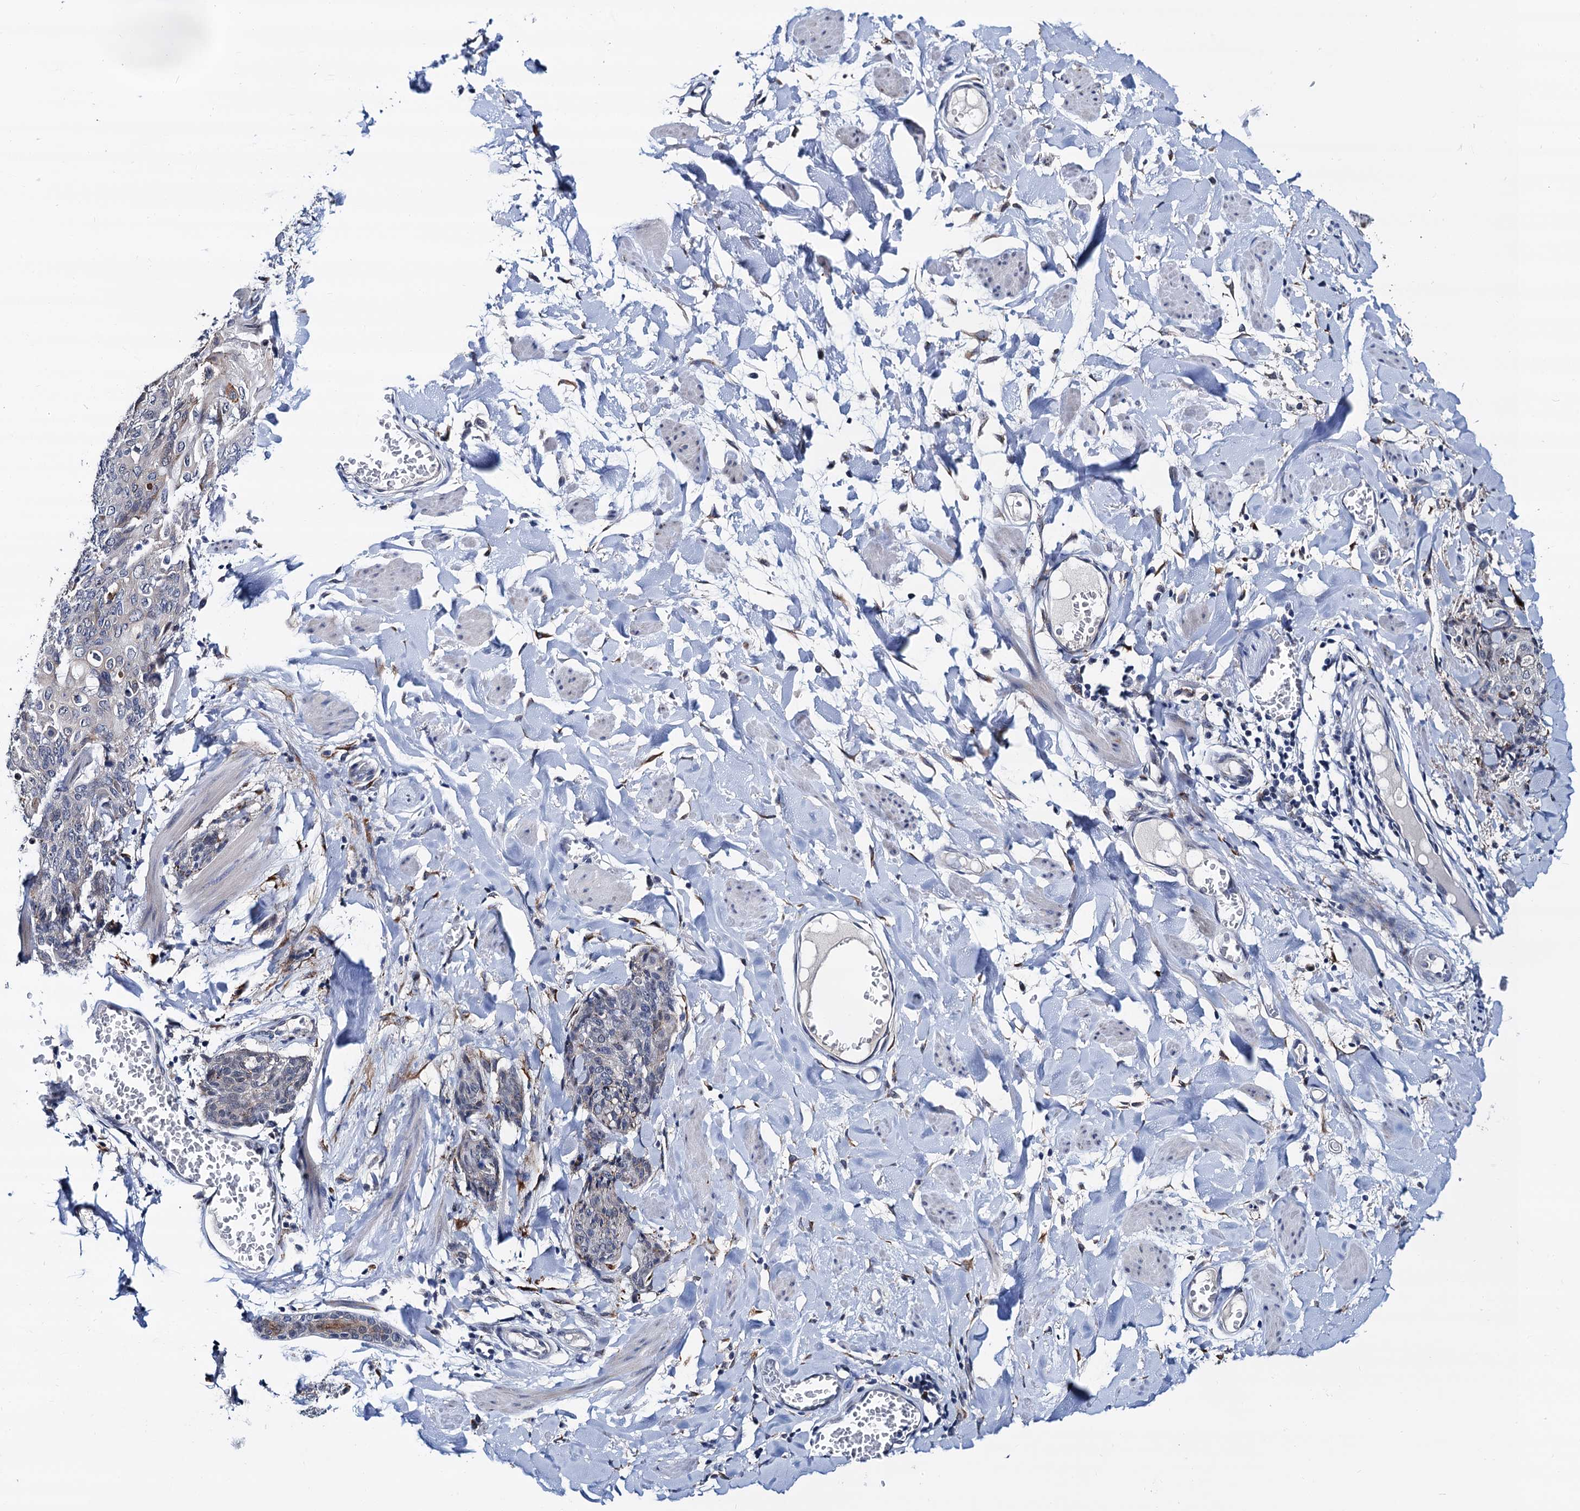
{"staining": {"intensity": "negative", "quantity": "none", "location": "none"}, "tissue": "skin cancer", "cell_type": "Tumor cells", "image_type": "cancer", "snomed": [{"axis": "morphology", "description": "Squamous cell carcinoma, NOS"}, {"axis": "topography", "description": "Skin"}, {"axis": "topography", "description": "Vulva"}], "caption": "Tumor cells are negative for protein expression in human squamous cell carcinoma (skin).", "gene": "SLC7A10", "patient": {"sex": "female", "age": 85}}